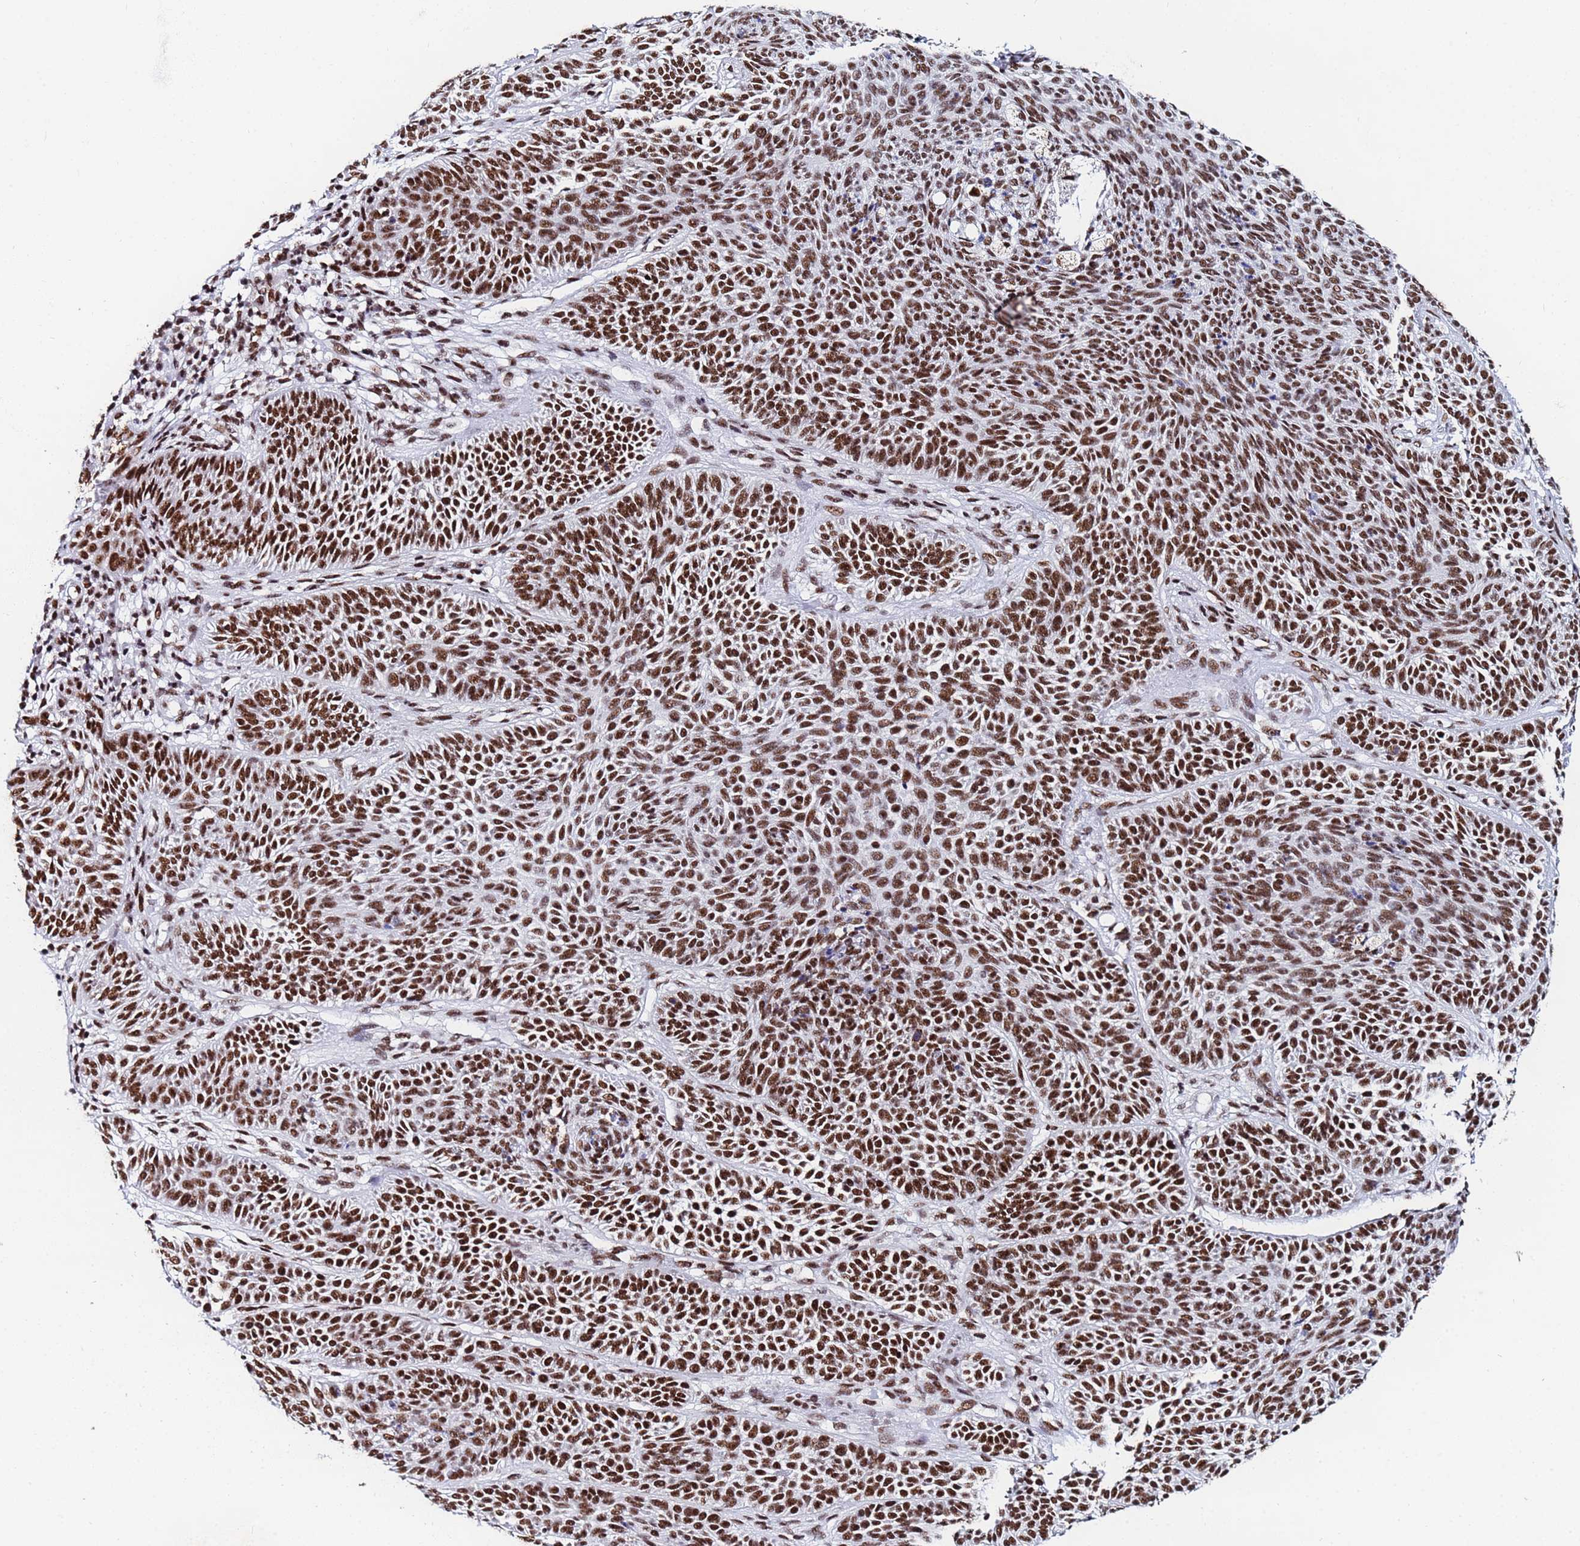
{"staining": {"intensity": "strong", "quantity": ">75%", "location": "nuclear"}, "tissue": "skin cancer", "cell_type": "Tumor cells", "image_type": "cancer", "snomed": [{"axis": "morphology", "description": "Basal cell carcinoma"}, {"axis": "topography", "description": "Skin"}], "caption": "A brown stain labels strong nuclear positivity of a protein in basal cell carcinoma (skin) tumor cells.", "gene": "SNRPA1", "patient": {"sex": "male", "age": 85}}